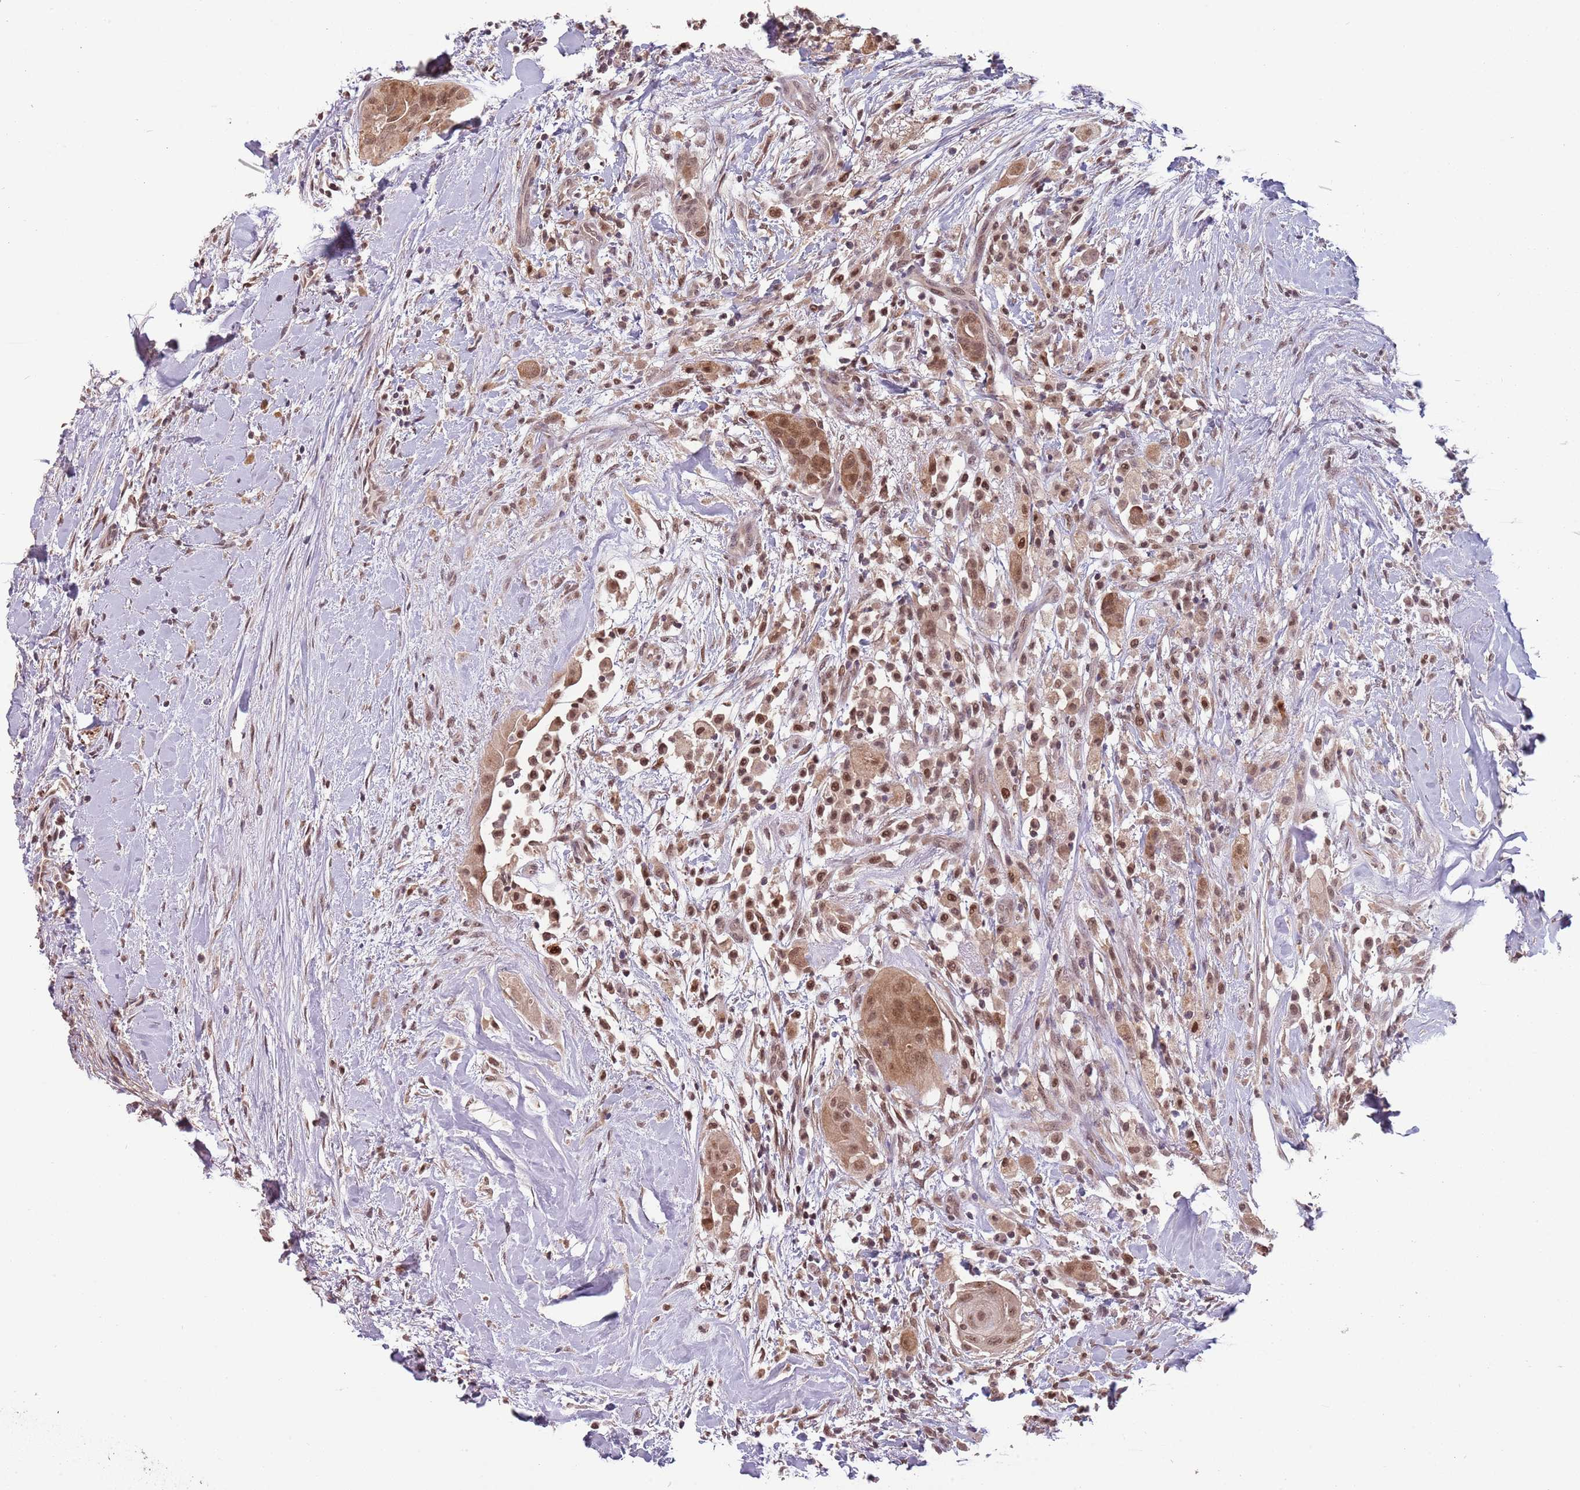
{"staining": {"intensity": "moderate", "quantity": ">75%", "location": "nuclear"}, "tissue": "thyroid cancer", "cell_type": "Tumor cells", "image_type": "cancer", "snomed": [{"axis": "morphology", "description": "Normal tissue, NOS"}, {"axis": "morphology", "description": "Papillary adenocarcinoma, NOS"}, {"axis": "topography", "description": "Thyroid gland"}], "caption": "Moderate nuclear expression for a protein is seen in approximately >75% of tumor cells of papillary adenocarcinoma (thyroid) using immunohistochemistry.", "gene": "ZBTB5", "patient": {"sex": "female", "age": 59}}